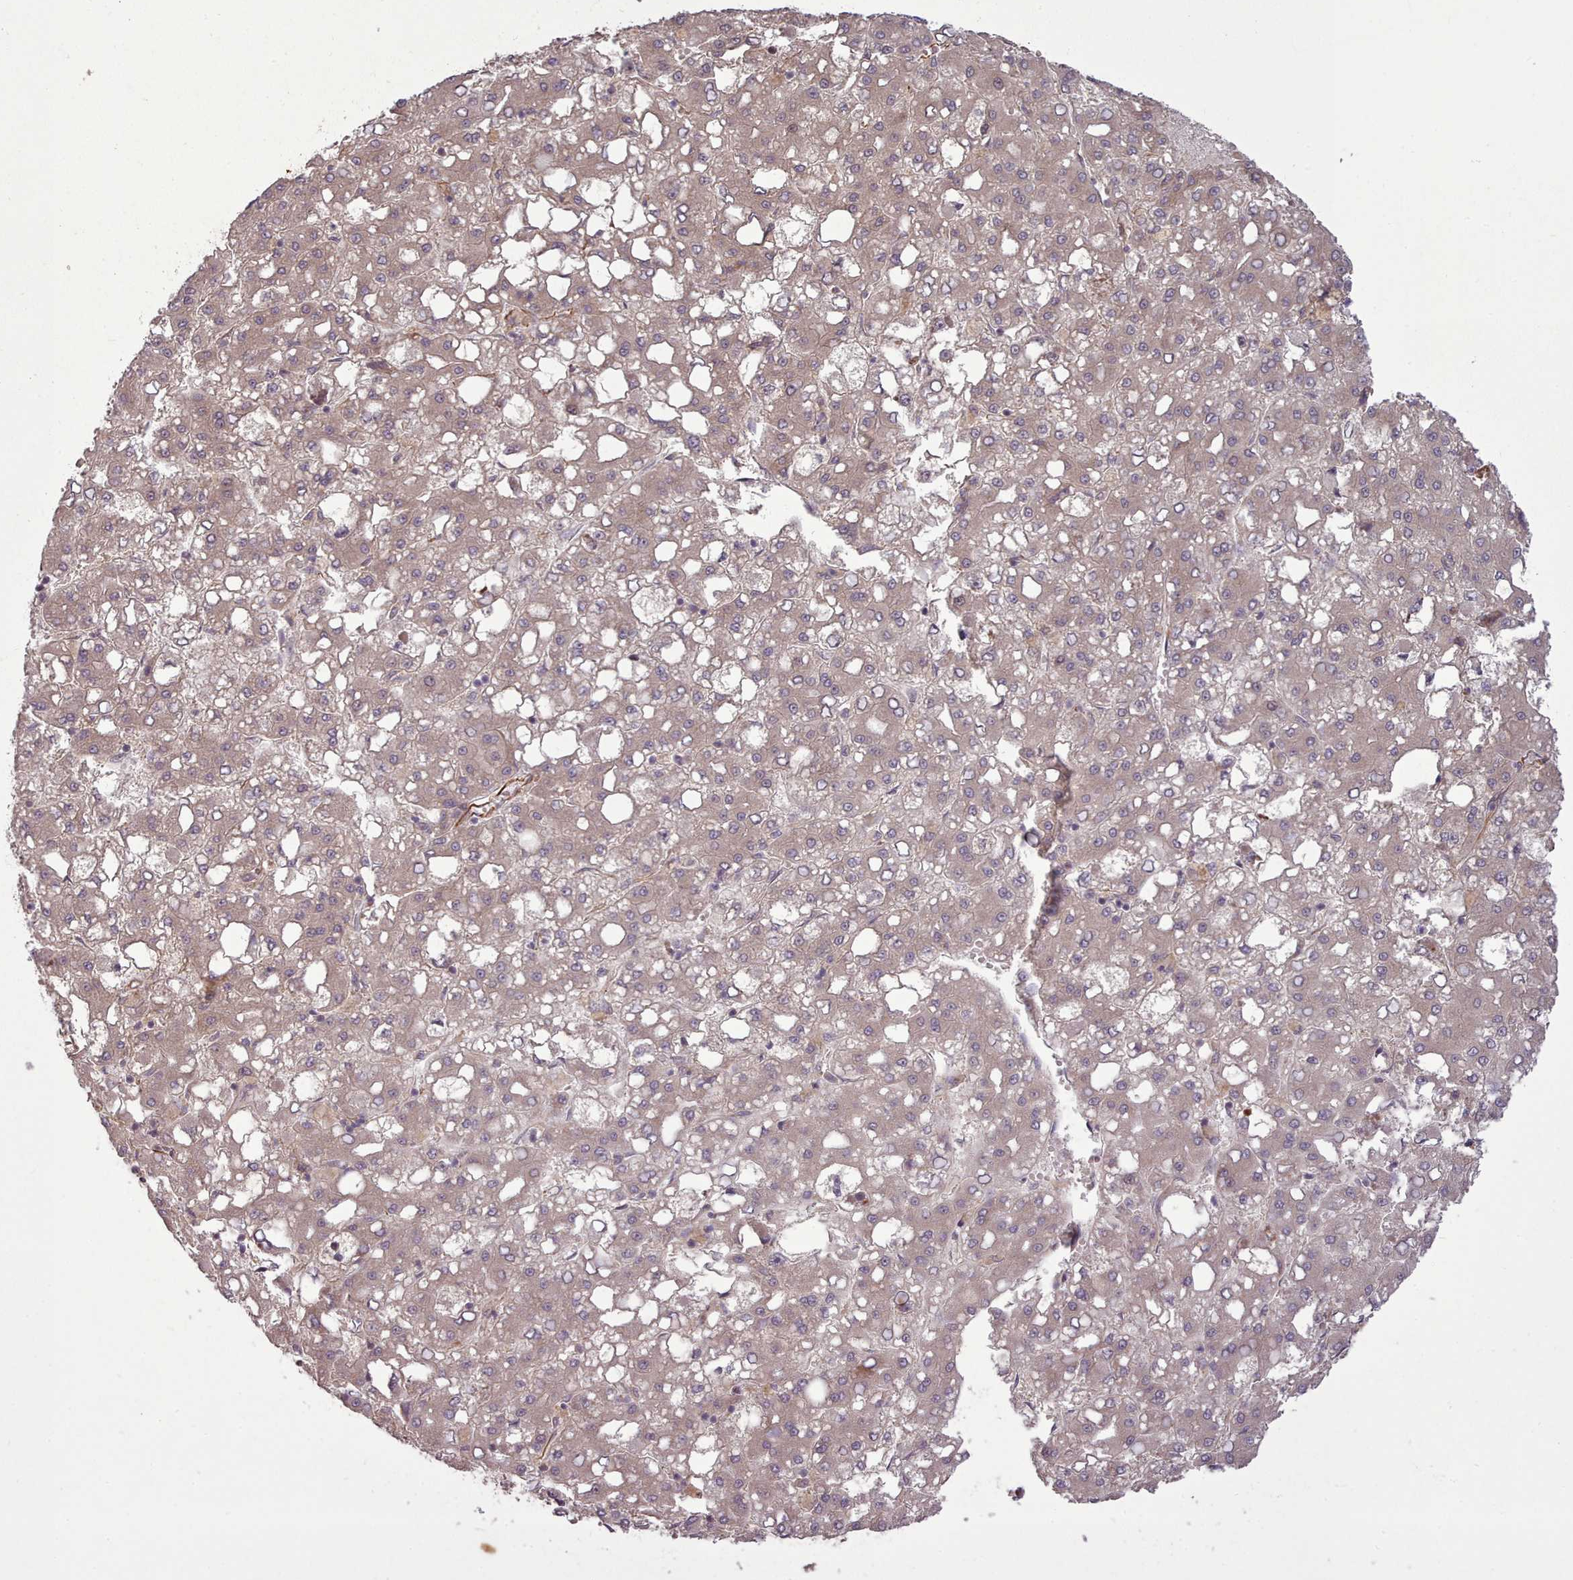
{"staining": {"intensity": "moderate", "quantity": ">75%", "location": "cytoplasmic/membranous"}, "tissue": "liver cancer", "cell_type": "Tumor cells", "image_type": "cancer", "snomed": [{"axis": "morphology", "description": "Carcinoma, Hepatocellular, NOS"}, {"axis": "topography", "description": "Liver"}], "caption": "High-magnification brightfield microscopy of hepatocellular carcinoma (liver) stained with DAB (brown) and counterstained with hematoxylin (blue). tumor cells exhibit moderate cytoplasmic/membranous staining is seen in about>75% of cells.", "gene": "GBGT1", "patient": {"sex": "male", "age": 65}}